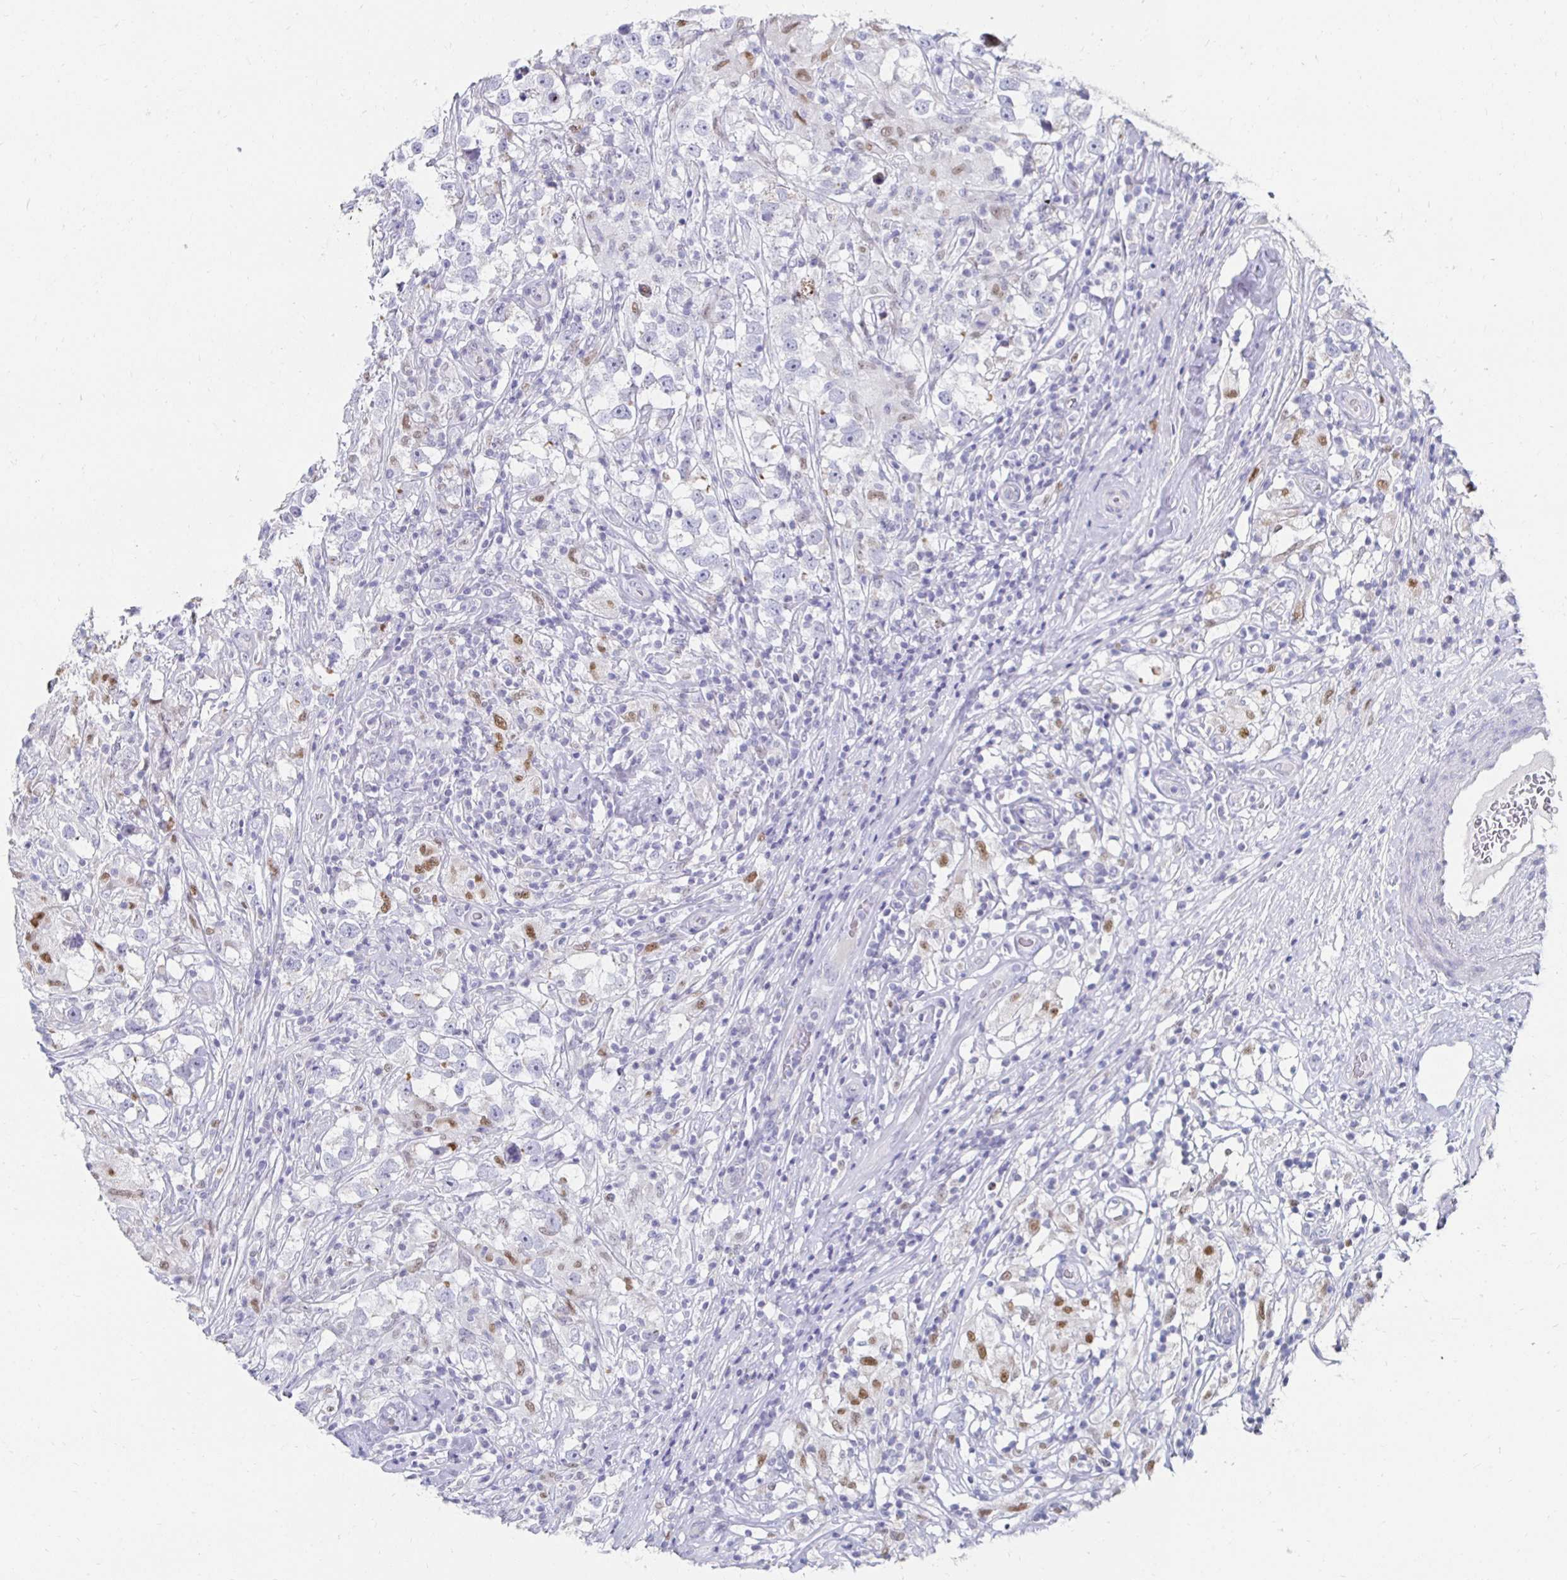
{"staining": {"intensity": "negative", "quantity": "none", "location": "none"}, "tissue": "testis cancer", "cell_type": "Tumor cells", "image_type": "cancer", "snomed": [{"axis": "morphology", "description": "Seminoma, NOS"}, {"axis": "topography", "description": "Testis"}], "caption": "Tumor cells show no significant protein expression in testis cancer (seminoma).", "gene": "NOCT", "patient": {"sex": "male", "age": 46}}